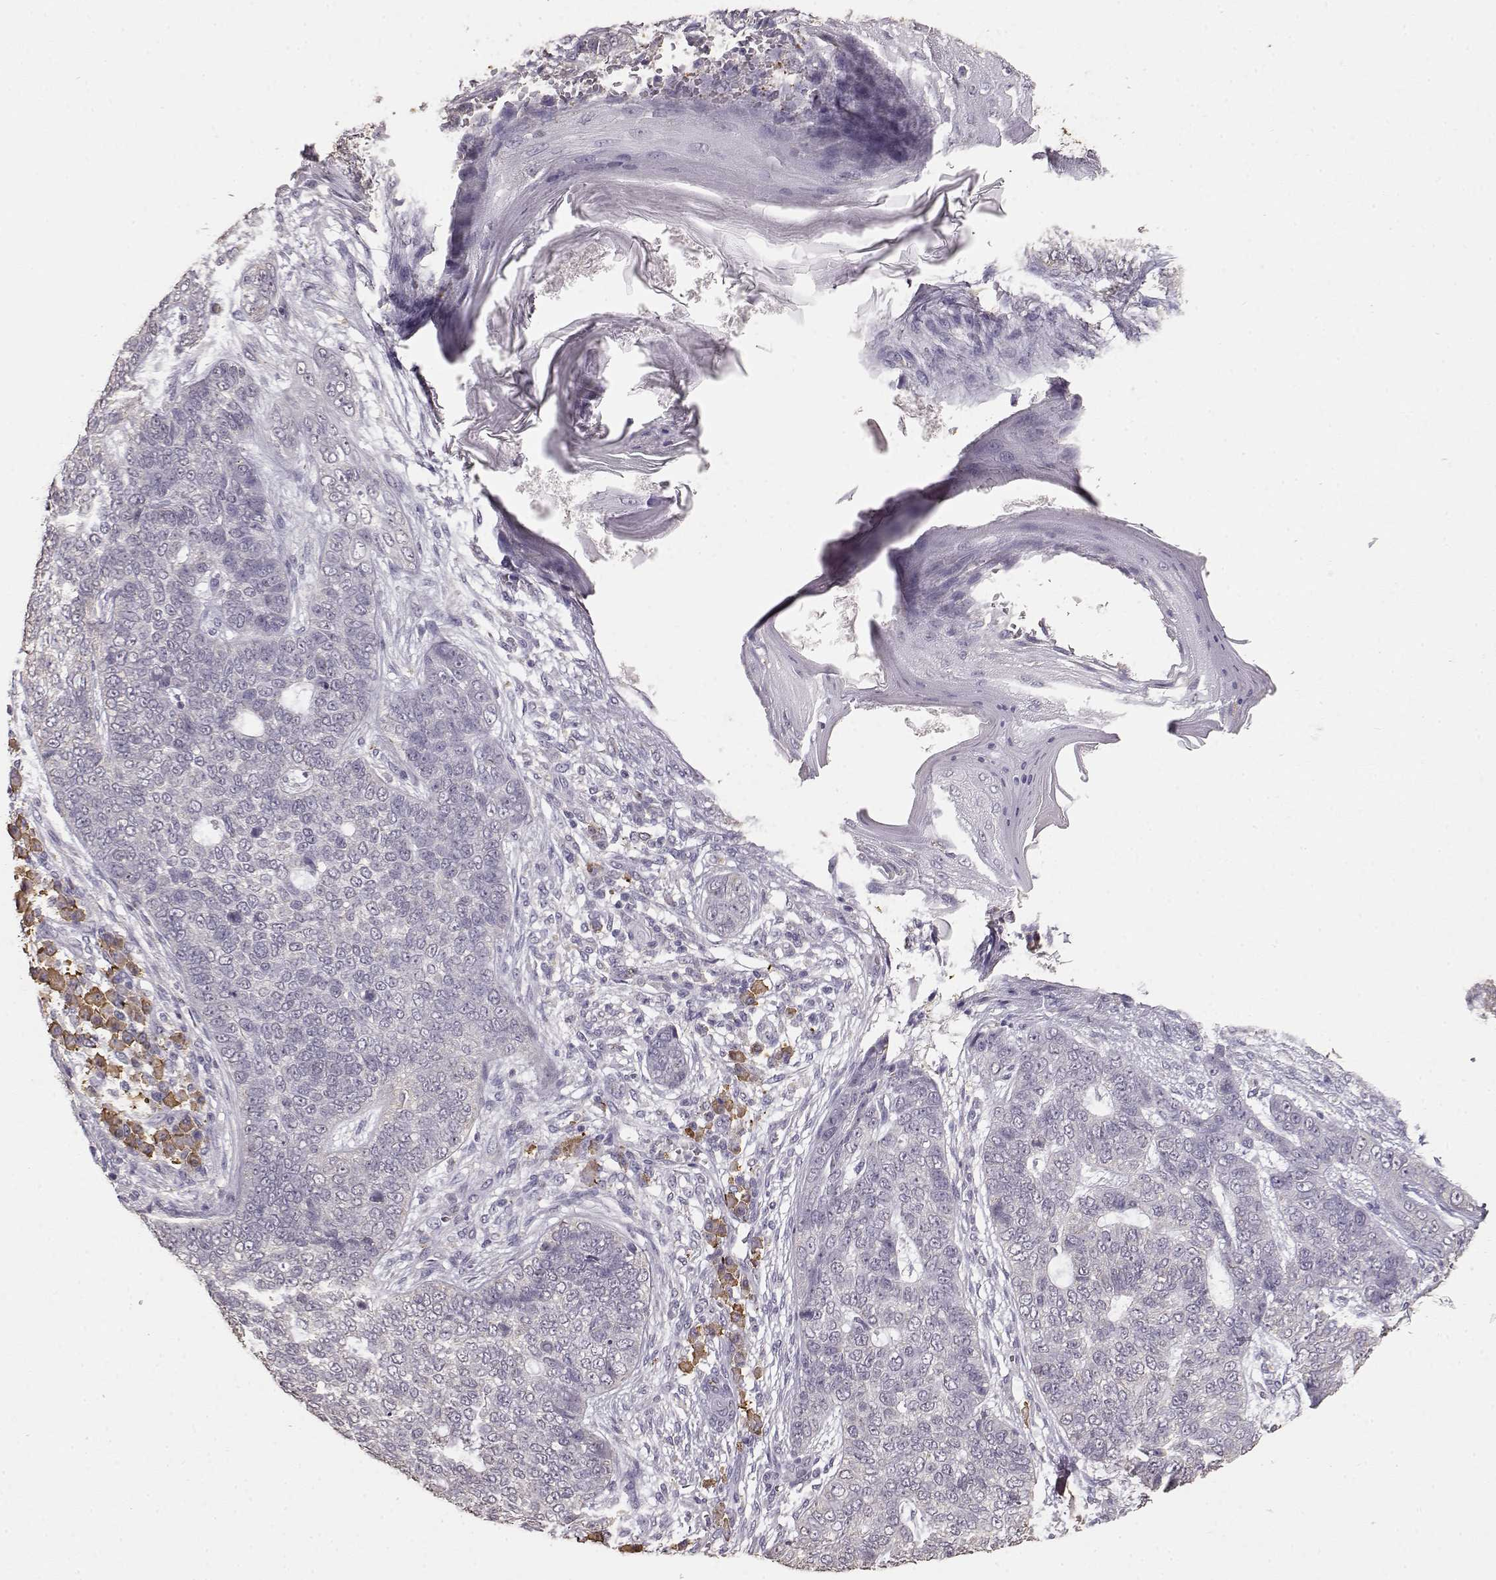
{"staining": {"intensity": "negative", "quantity": "none", "location": "none"}, "tissue": "skin cancer", "cell_type": "Tumor cells", "image_type": "cancer", "snomed": [{"axis": "morphology", "description": "Basal cell carcinoma"}, {"axis": "topography", "description": "Skin"}], "caption": "Image shows no significant protein expression in tumor cells of skin cancer.", "gene": "GABRG3", "patient": {"sex": "female", "age": 69}}